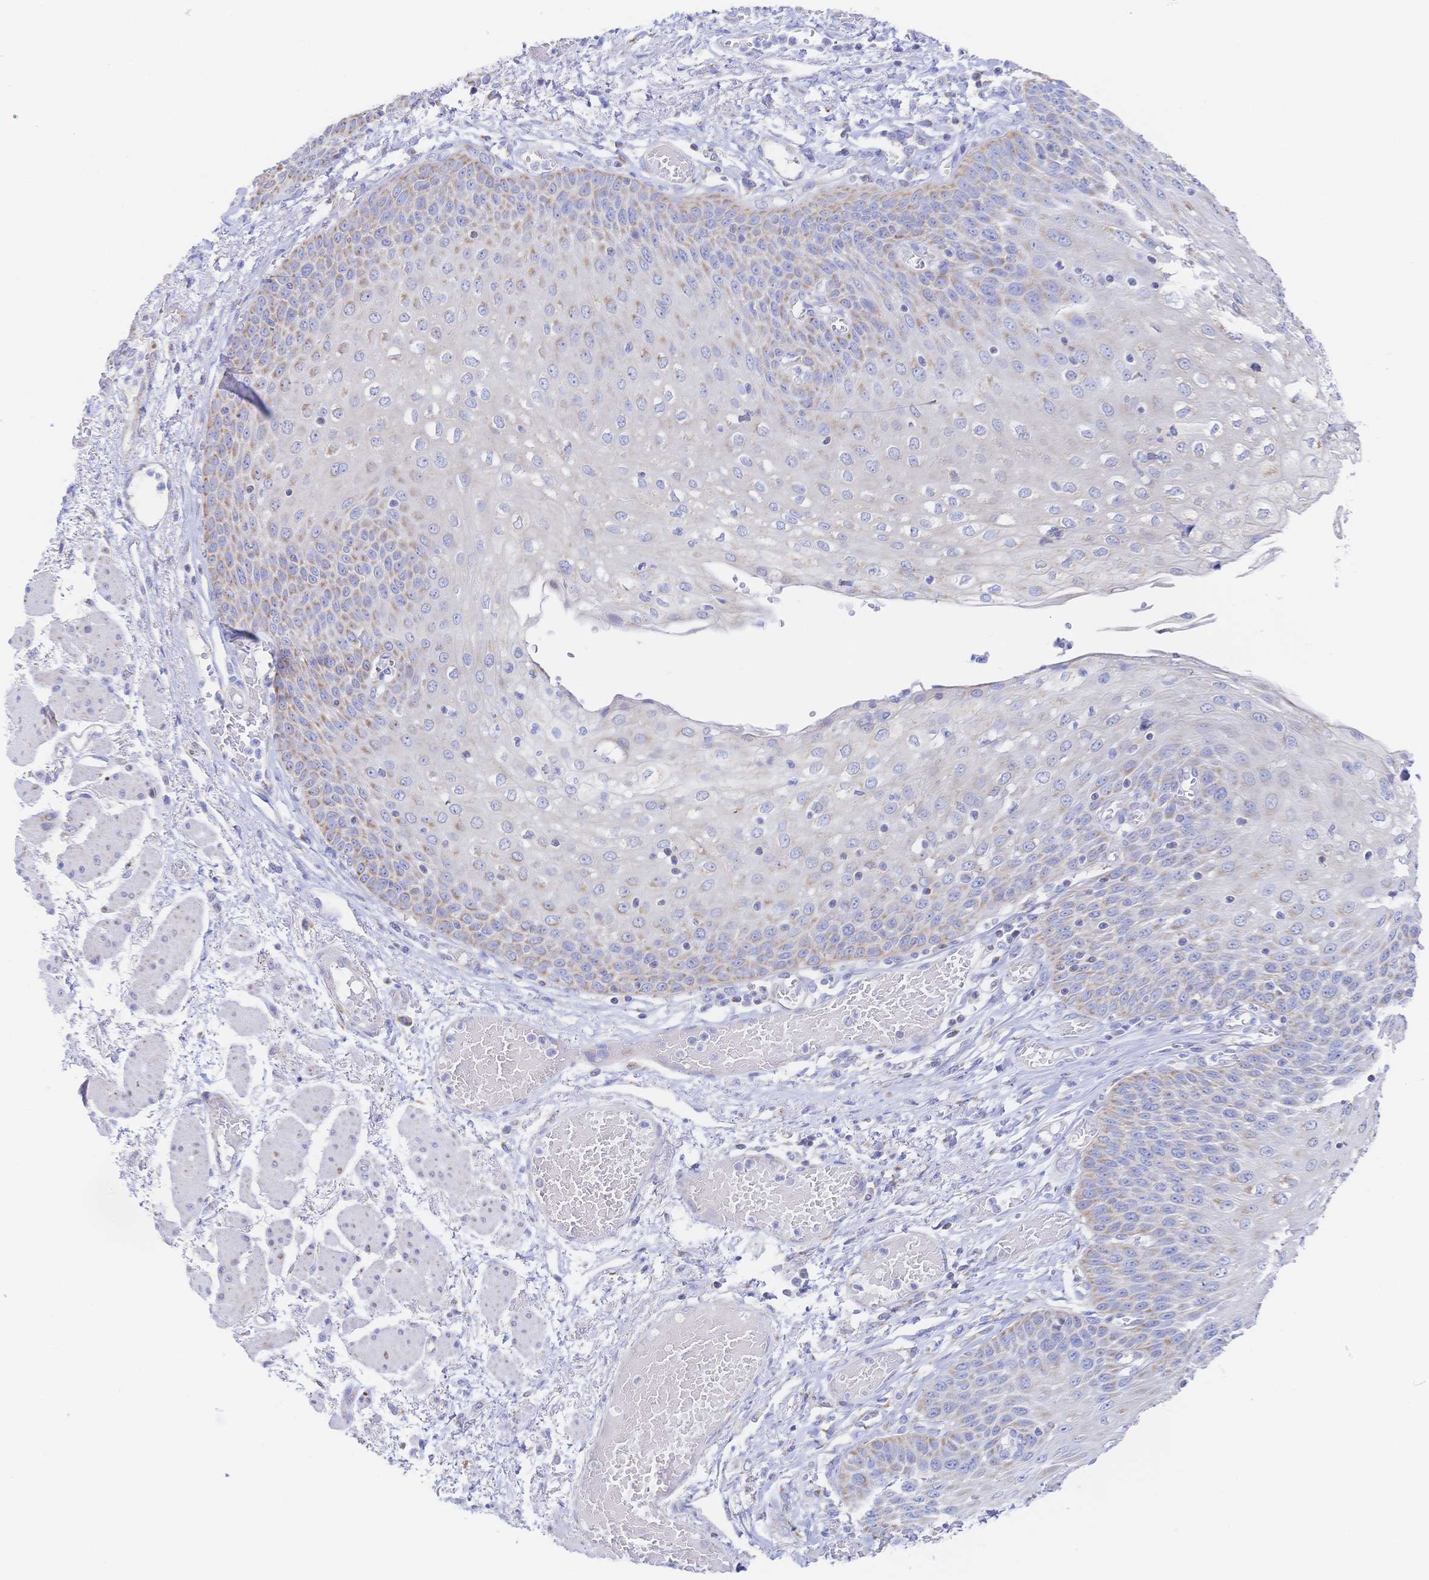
{"staining": {"intensity": "weak", "quantity": "<25%", "location": "cytoplasmic/membranous"}, "tissue": "esophagus", "cell_type": "Squamous epithelial cells", "image_type": "normal", "snomed": [{"axis": "morphology", "description": "Normal tissue, NOS"}, {"axis": "morphology", "description": "Adenocarcinoma, NOS"}, {"axis": "topography", "description": "Esophagus"}], "caption": "The micrograph demonstrates no significant positivity in squamous epithelial cells of esophagus. (DAB (3,3'-diaminobenzidine) immunohistochemistry (IHC) with hematoxylin counter stain).", "gene": "SYNGR4", "patient": {"sex": "male", "age": 81}}